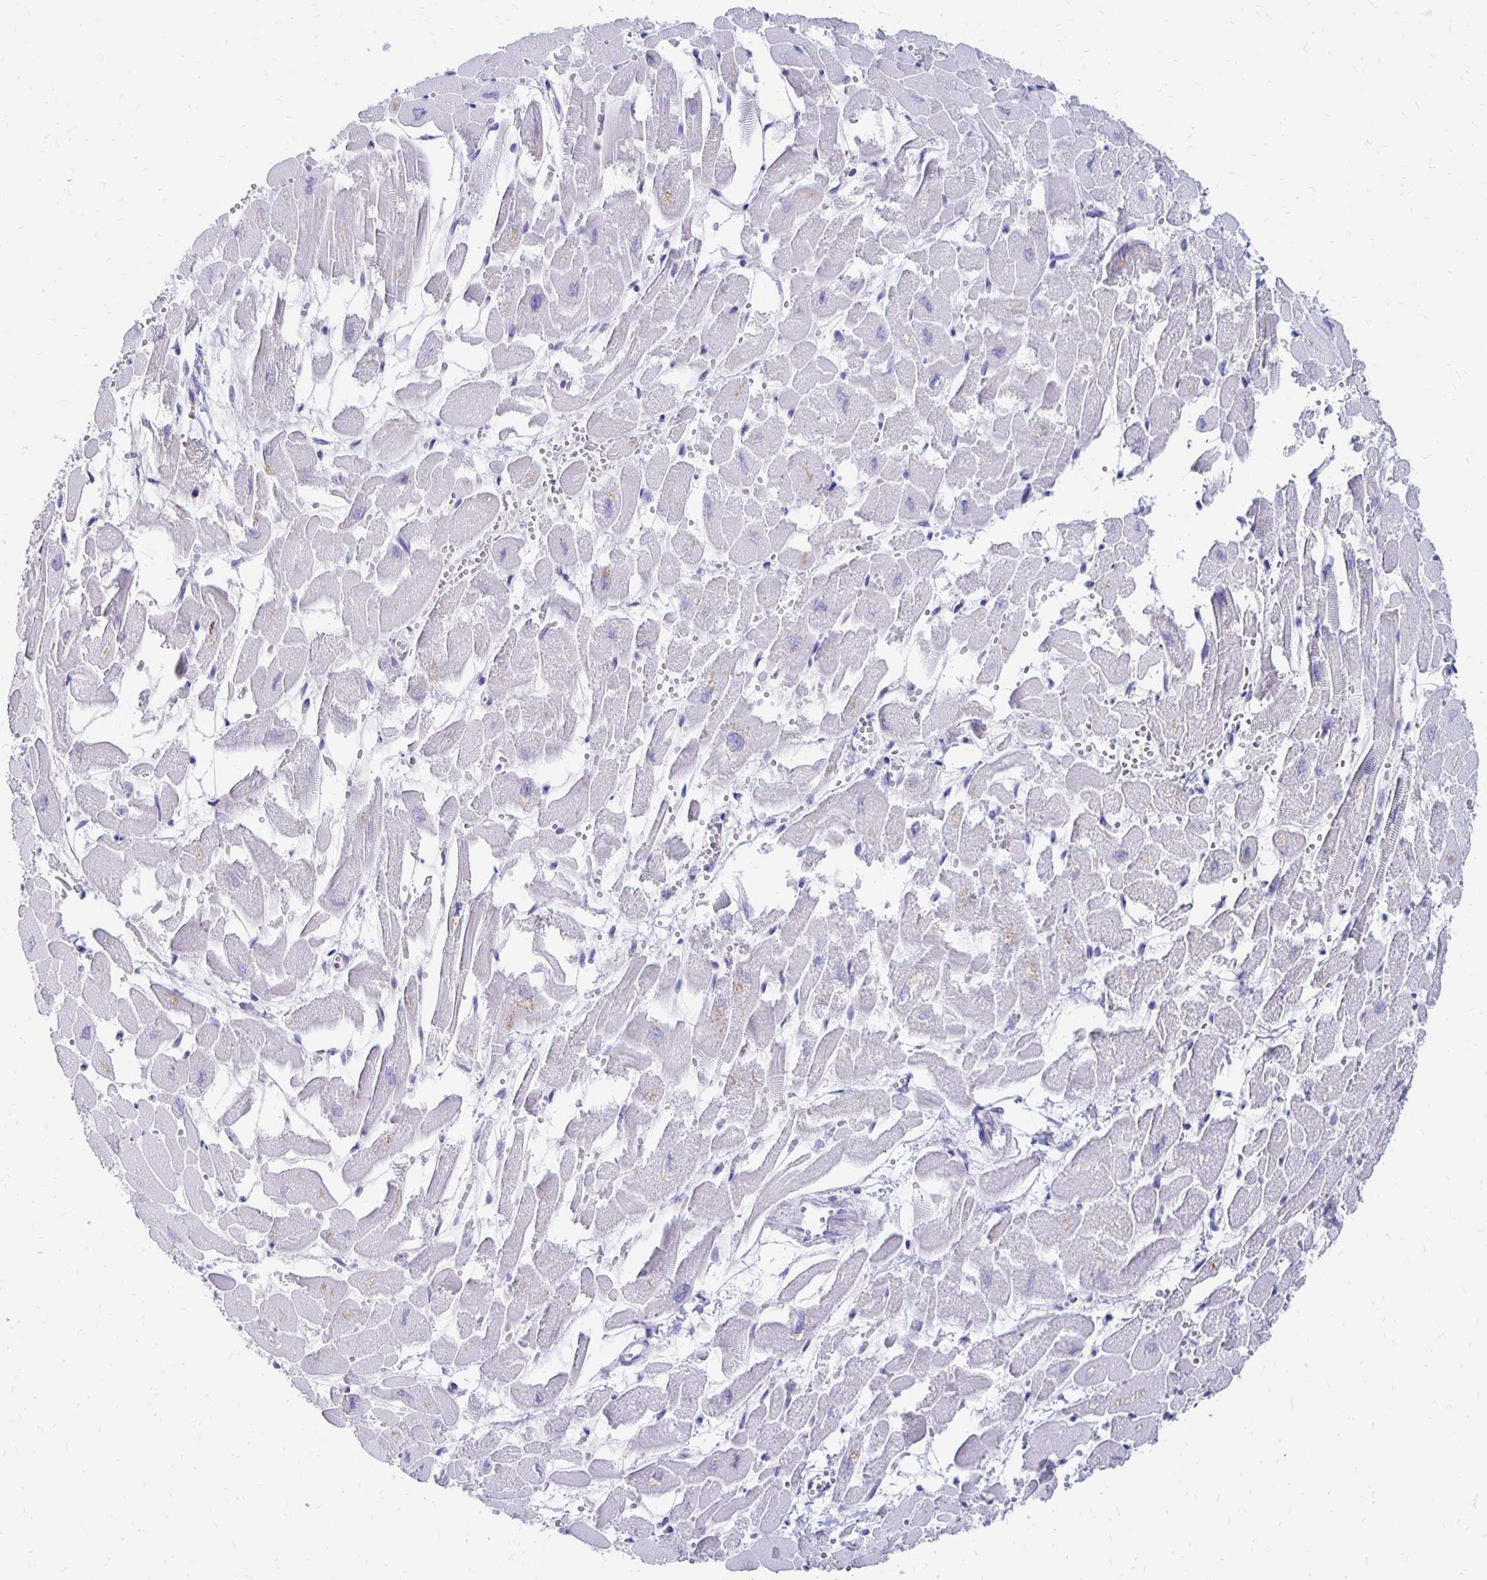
{"staining": {"intensity": "negative", "quantity": "none", "location": "none"}, "tissue": "heart muscle", "cell_type": "Cardiomyocytes", "image_type": "normal", "snomed": [{"axis": "morphology", "description": "Normal tissue, NOS"}, {"axis": "topography", "description": "Heart"}], "caption": "The photomicrograph shows no staining of cardiomyocytes in normal heart muscle. (DAB (3,3'-diaminobenzidine) immunohistochemistry with hematoxylin counter stain).", "gene": "SYT2", "patient": {"sex": "female", "age": 52}}